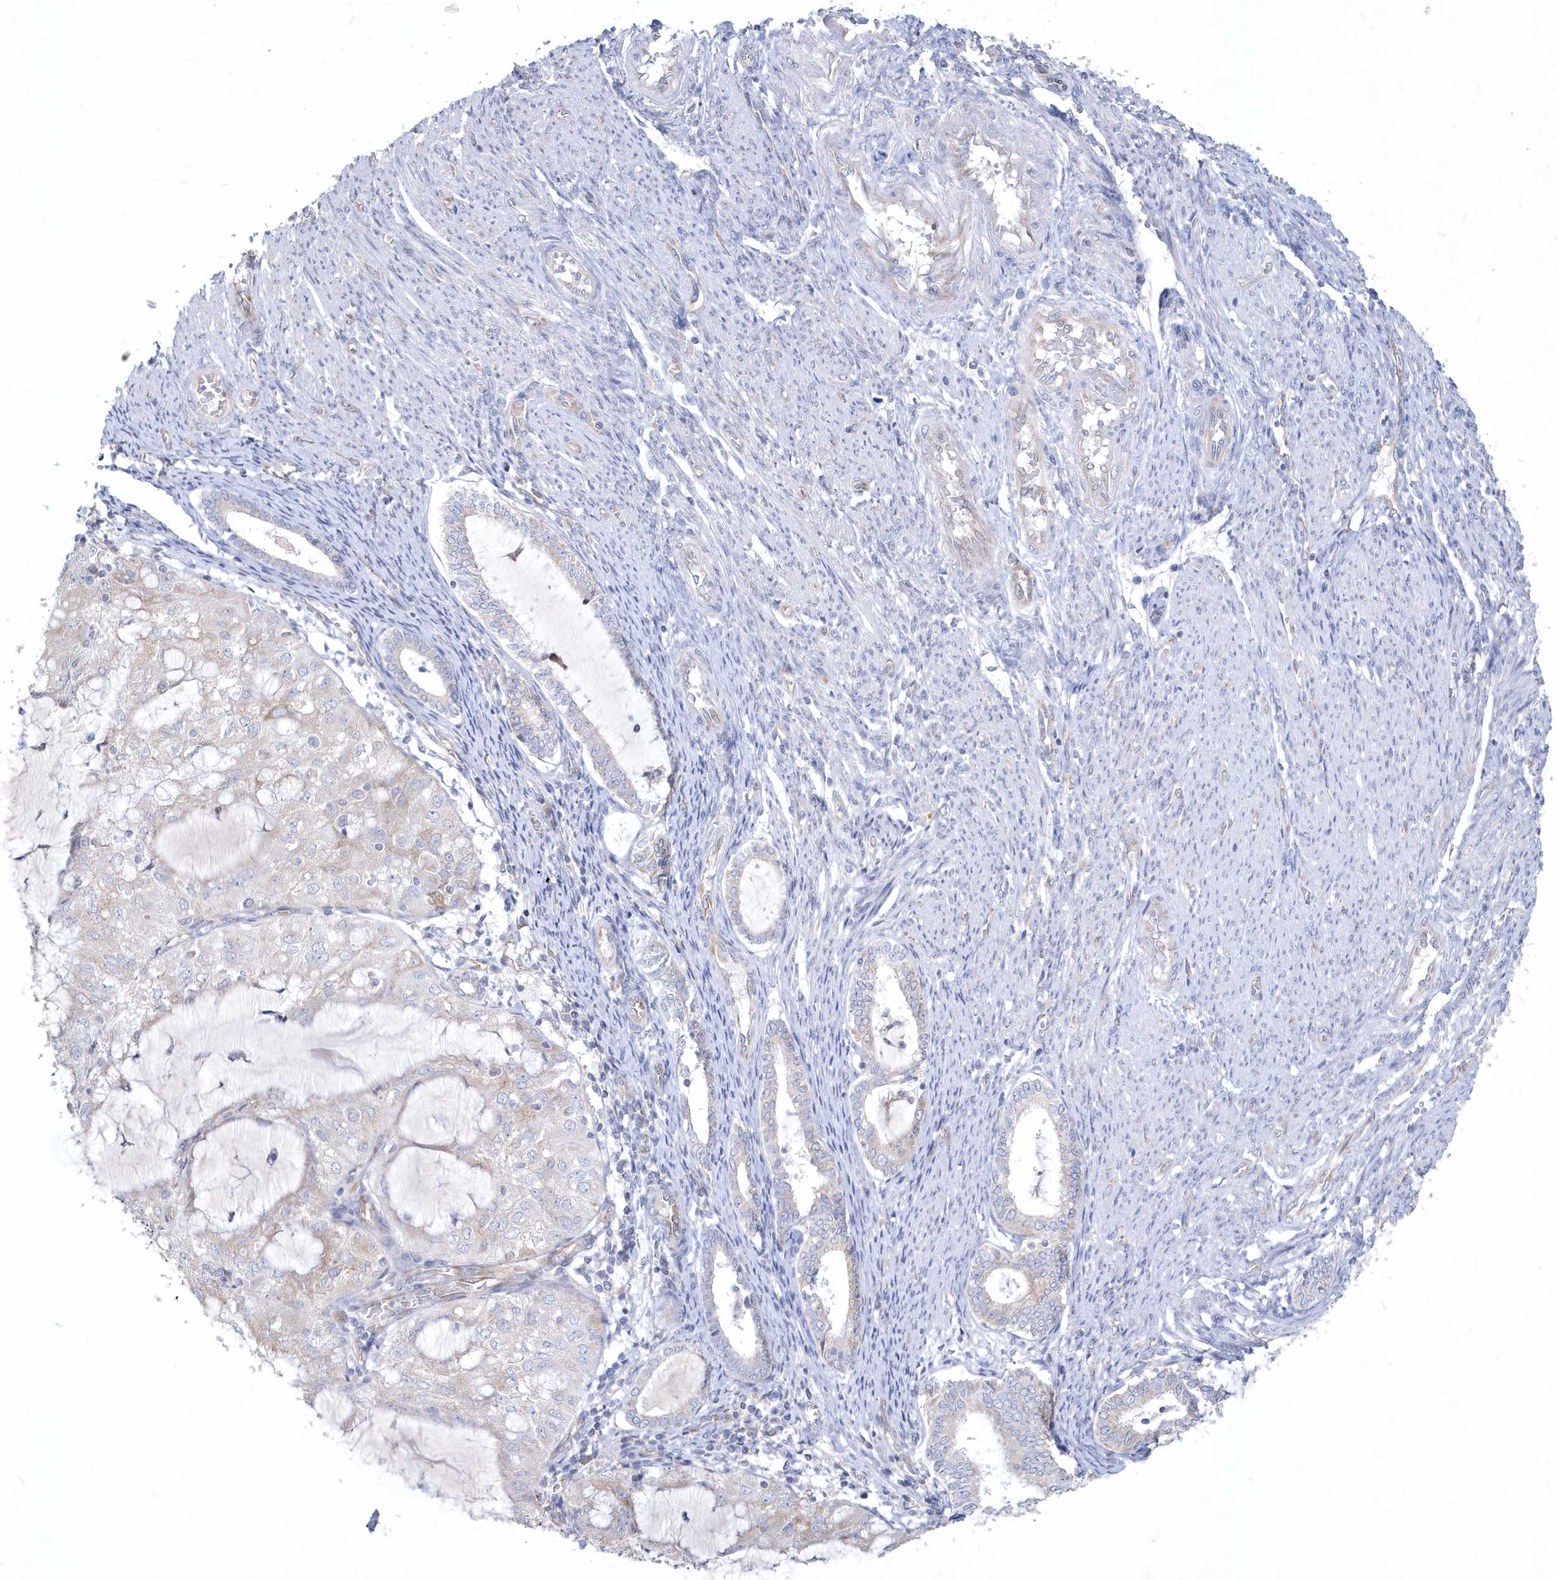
{"staining": {"intensity": "weak", "quantity": "25%-75%", "location": "cytoplasmic/membranous"}, "tissue": "endometrial cancer", "cell_type": "Tumor cells", "image_type": "cancer", "snomed": [{"axis": "morphology", "description": "Adenocarcinoma, NOS"}, {"axis": "topography", "description": "Endometrium"}], "caption": "Endometrial adenocarcinoma stained for a protein (brown) demonstrates weak cytoplasmic/membranous positive staining in about 25%-75% of tumor cells.", "gene": "DGAT1", "patient": {"sex": "female", "age": 81}}